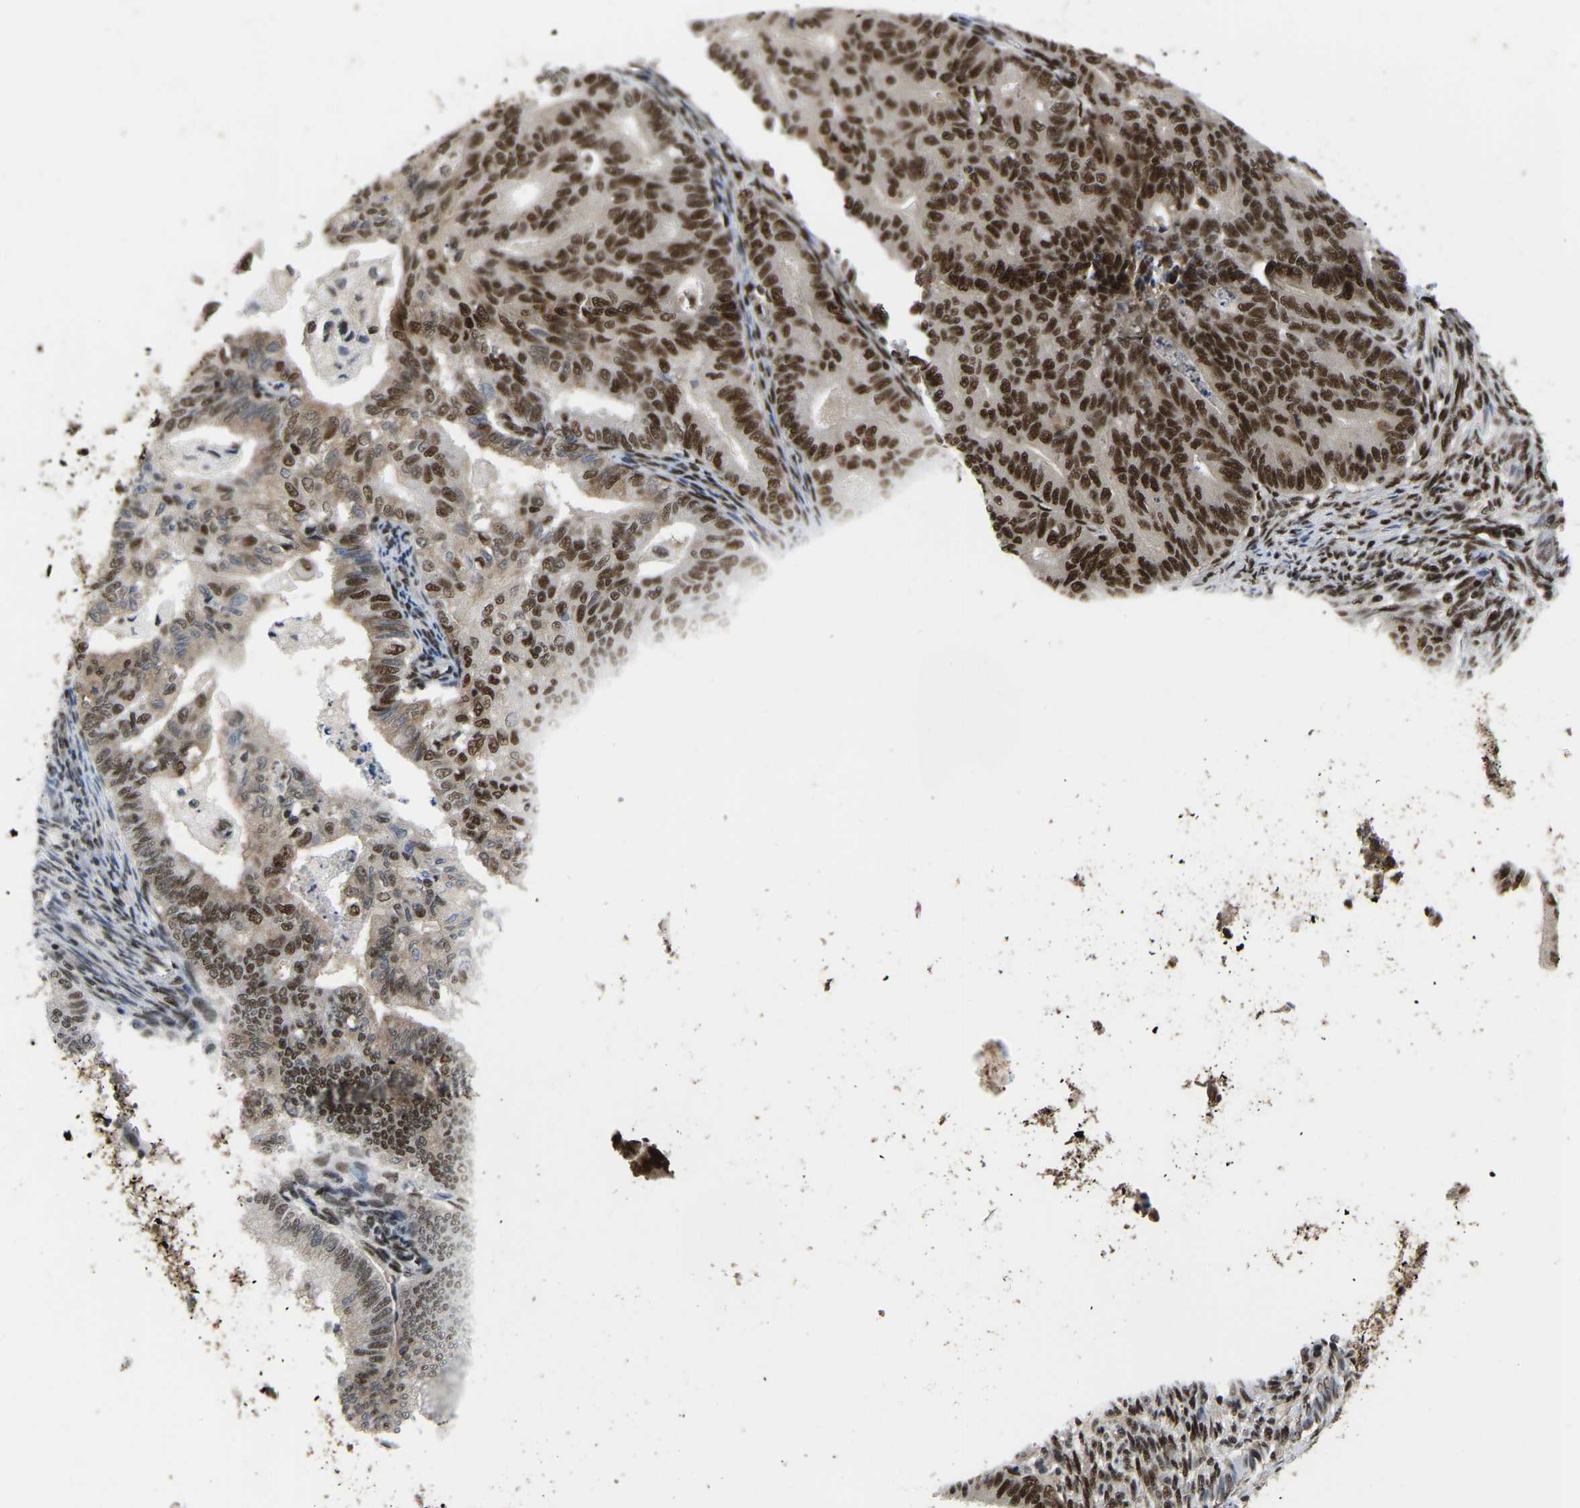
{"staining": {"intensity": "strong", "quantity": ">75%", "location": "nuclear"}, "tissue": "endometrial cancer", "cell_type": "Tumor cells", "image_type": "cancer", "snomed": [{"axis": "morphology", "description": "Polyp, NOS"}, {"axis": "morphology", "description": "Adenocarcinoma, NOS"}, {"axis": "morphology", "description": "Adenoma, NOS"}, {"axis": "topography", "description": "Endometrium"}], "caption": "Tumor cells display high levels of strong nuclear staining in about >75% of cells in human endometrial cancer (polyp).", "gene": "TBL1XR1", "patient": {"sex": "female", "age": 79}}